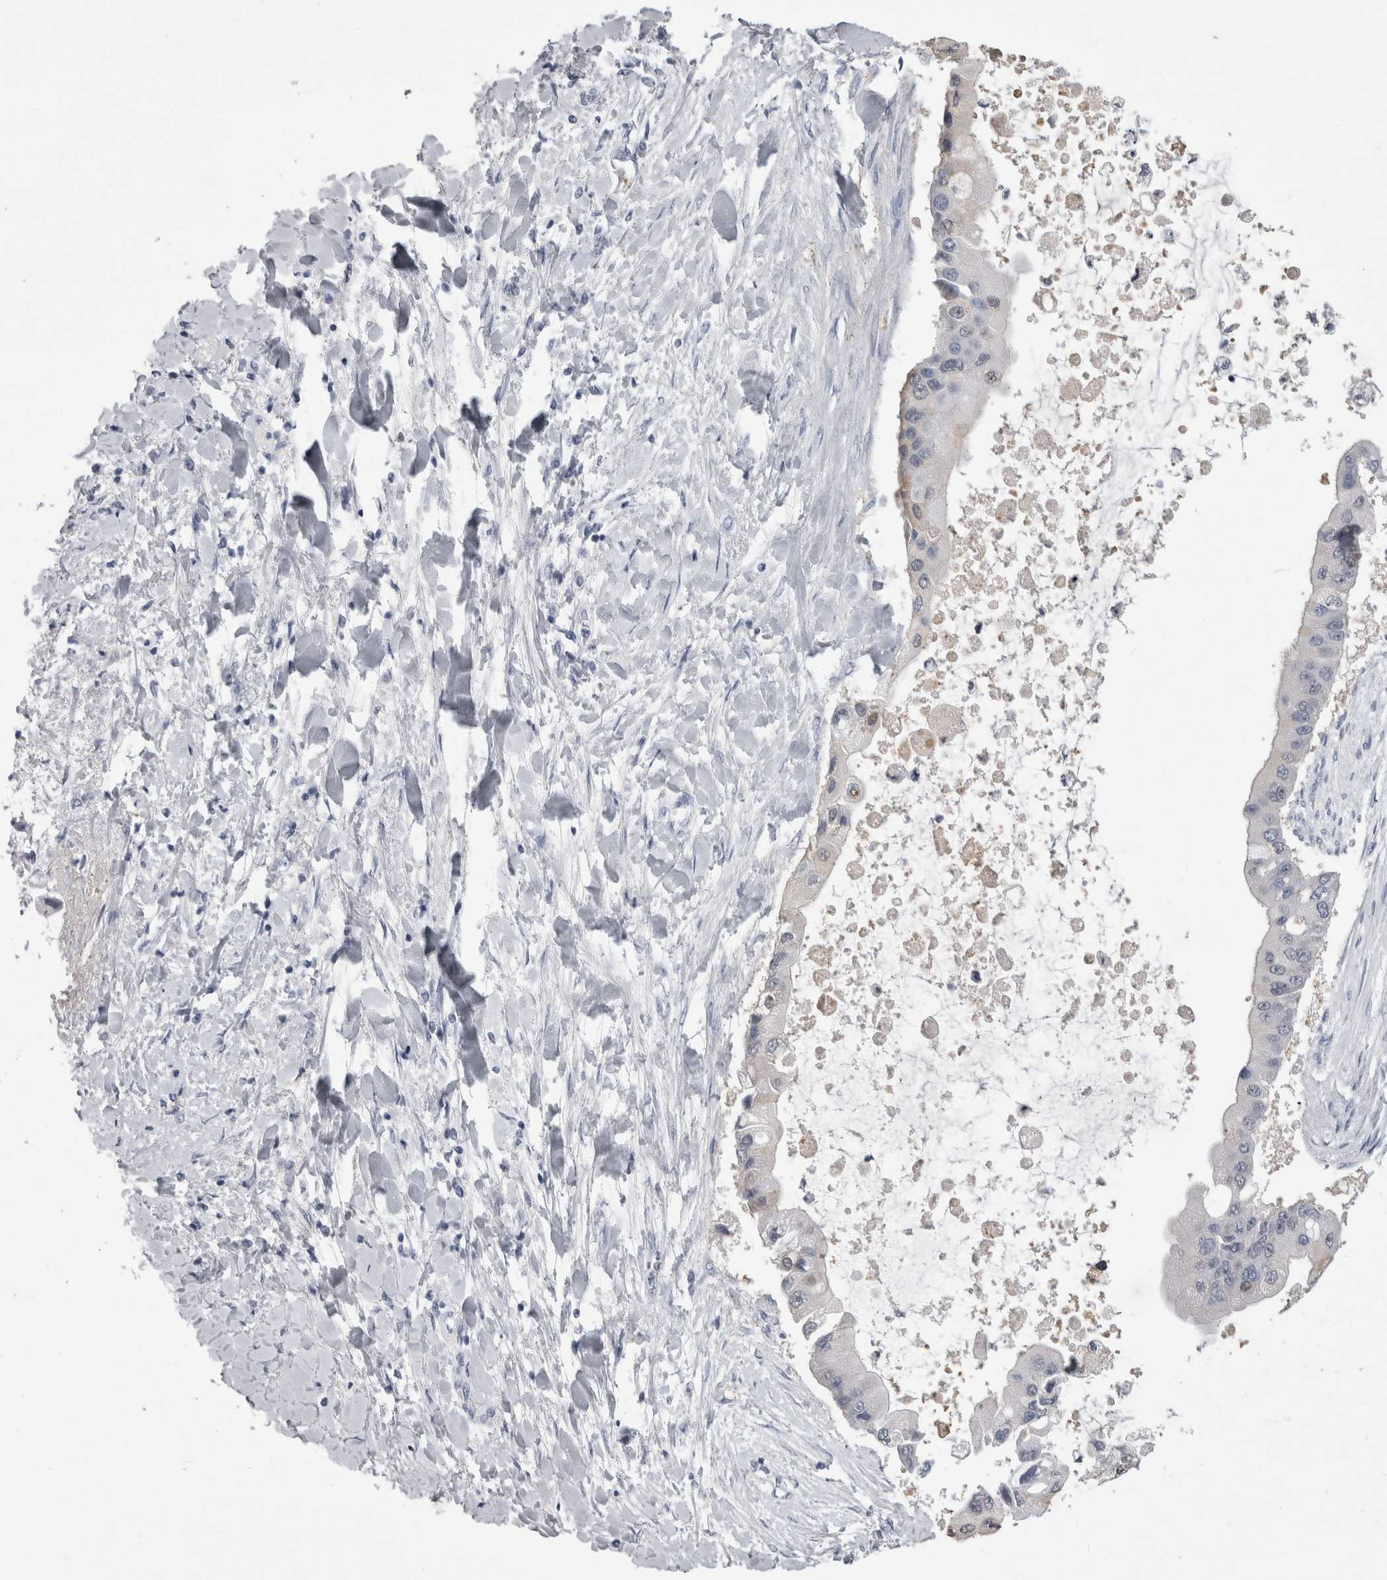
{"staining": {"intensity": "negative", "quantity": "none", "location": "none"}, "tissue": "liver cancer", "cell_type": "Tumor cells", "image_type": "cancer", "snomed": [{"axis": "morphology", "description": "Cholangiocarcinoma"}, {"axis": "topography", "description": "Liver"}], "caption": "Cholangiocarcinoma (liver) stained for a protein using IHC reveals no staining tumor cells.", "gene": "ALDH8A1", "patient": {"sex": "male", "age": 50}}